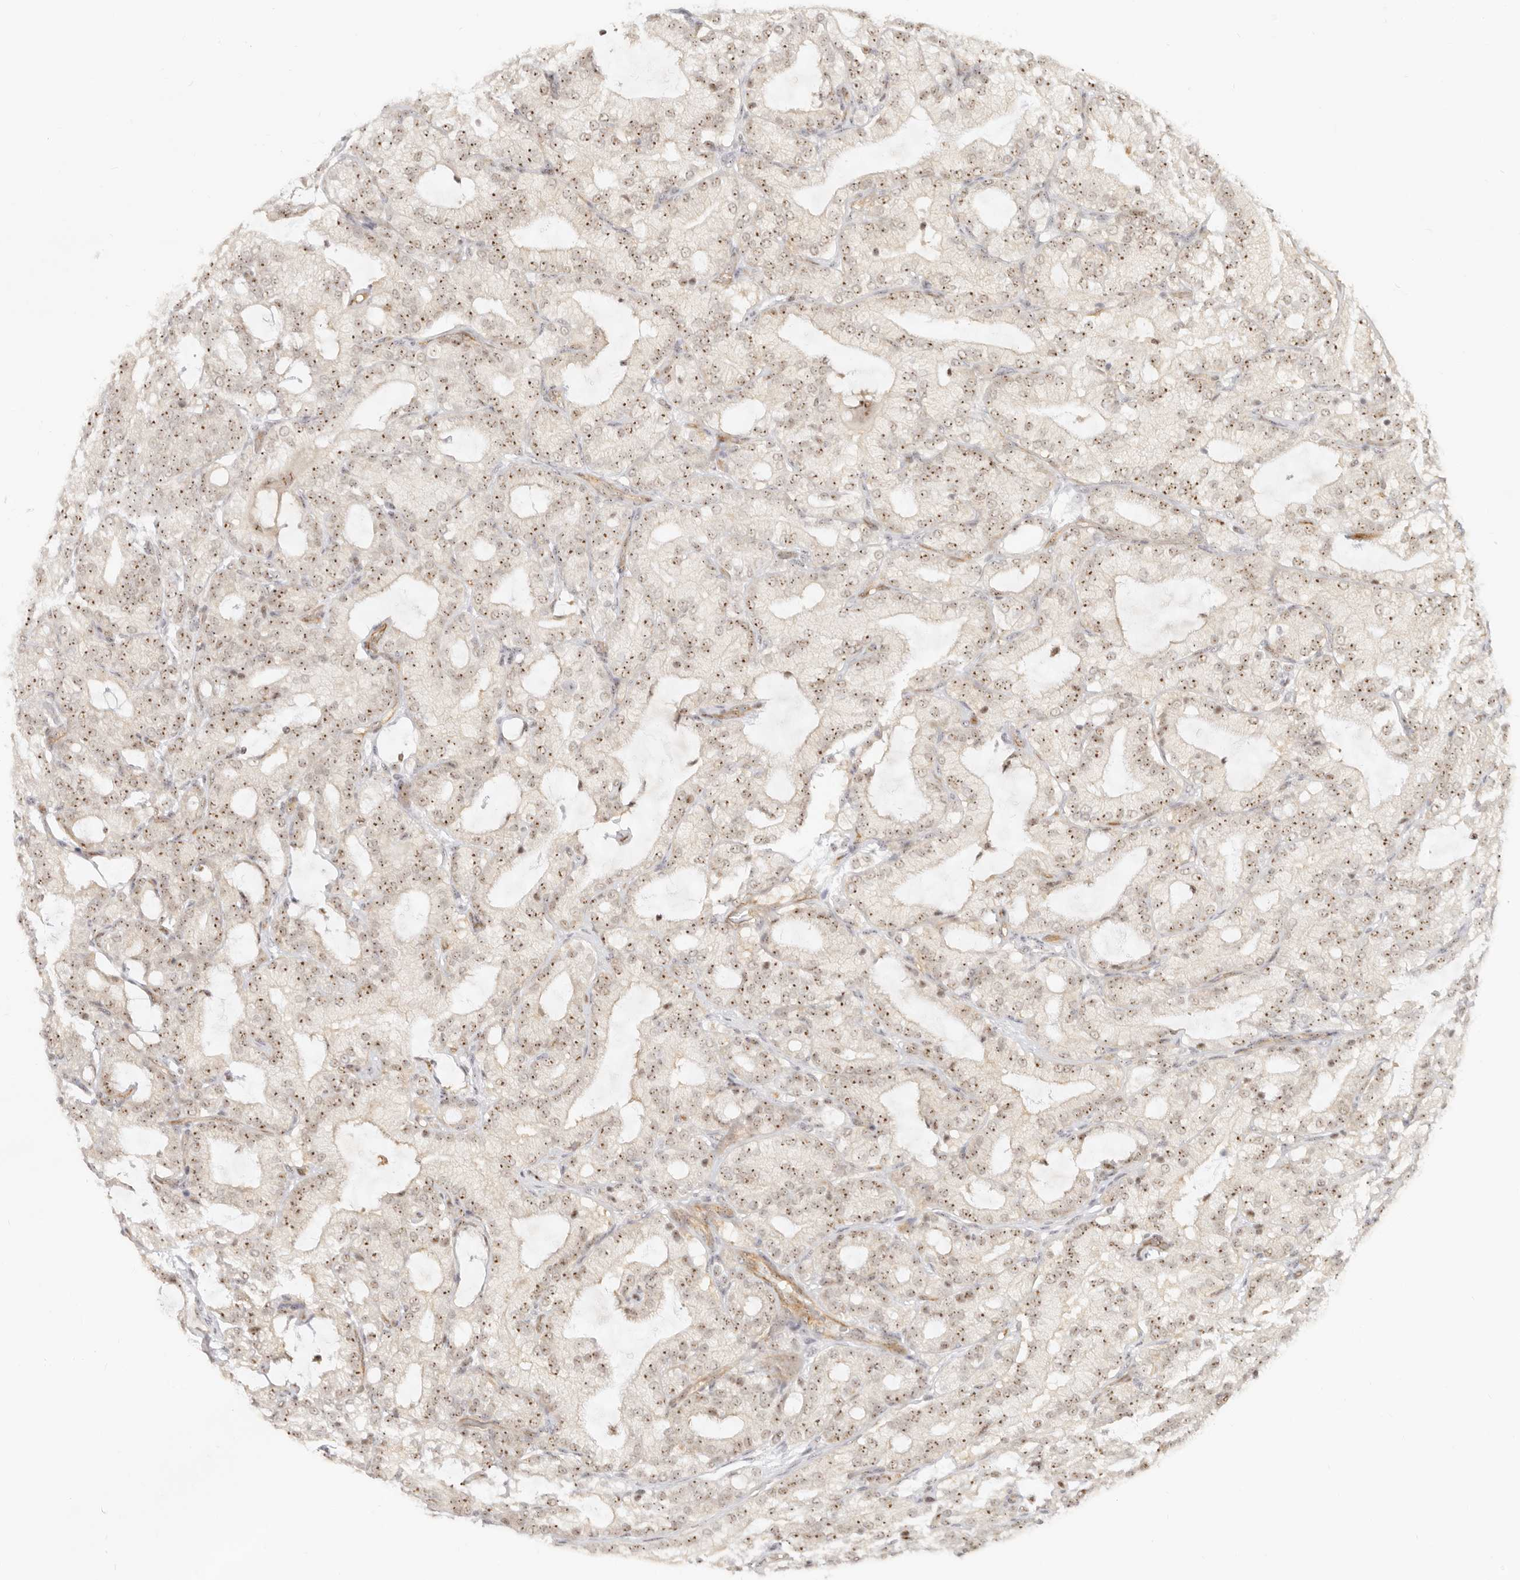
{"staining": {"intensity": "moderate", "quantity": ">75%", "location": "nuclear"}, "tissue": "prostate cancer", "cell_type": "Tumor cells", "image_type": "cancer", "snomed": [{"axis": "morphology", "description": "Adenocarcinoma, High grade"}, {"axis": "topography", "description": "Prostate"}], "caption": "A photomicrograph of prostate high-grade adenocarcinoma stained for a protein exhibits moderate nuclear brown staining in tumor cells.", "gene": "BAP1", "patient": {"sex": "male", "age": 57}}